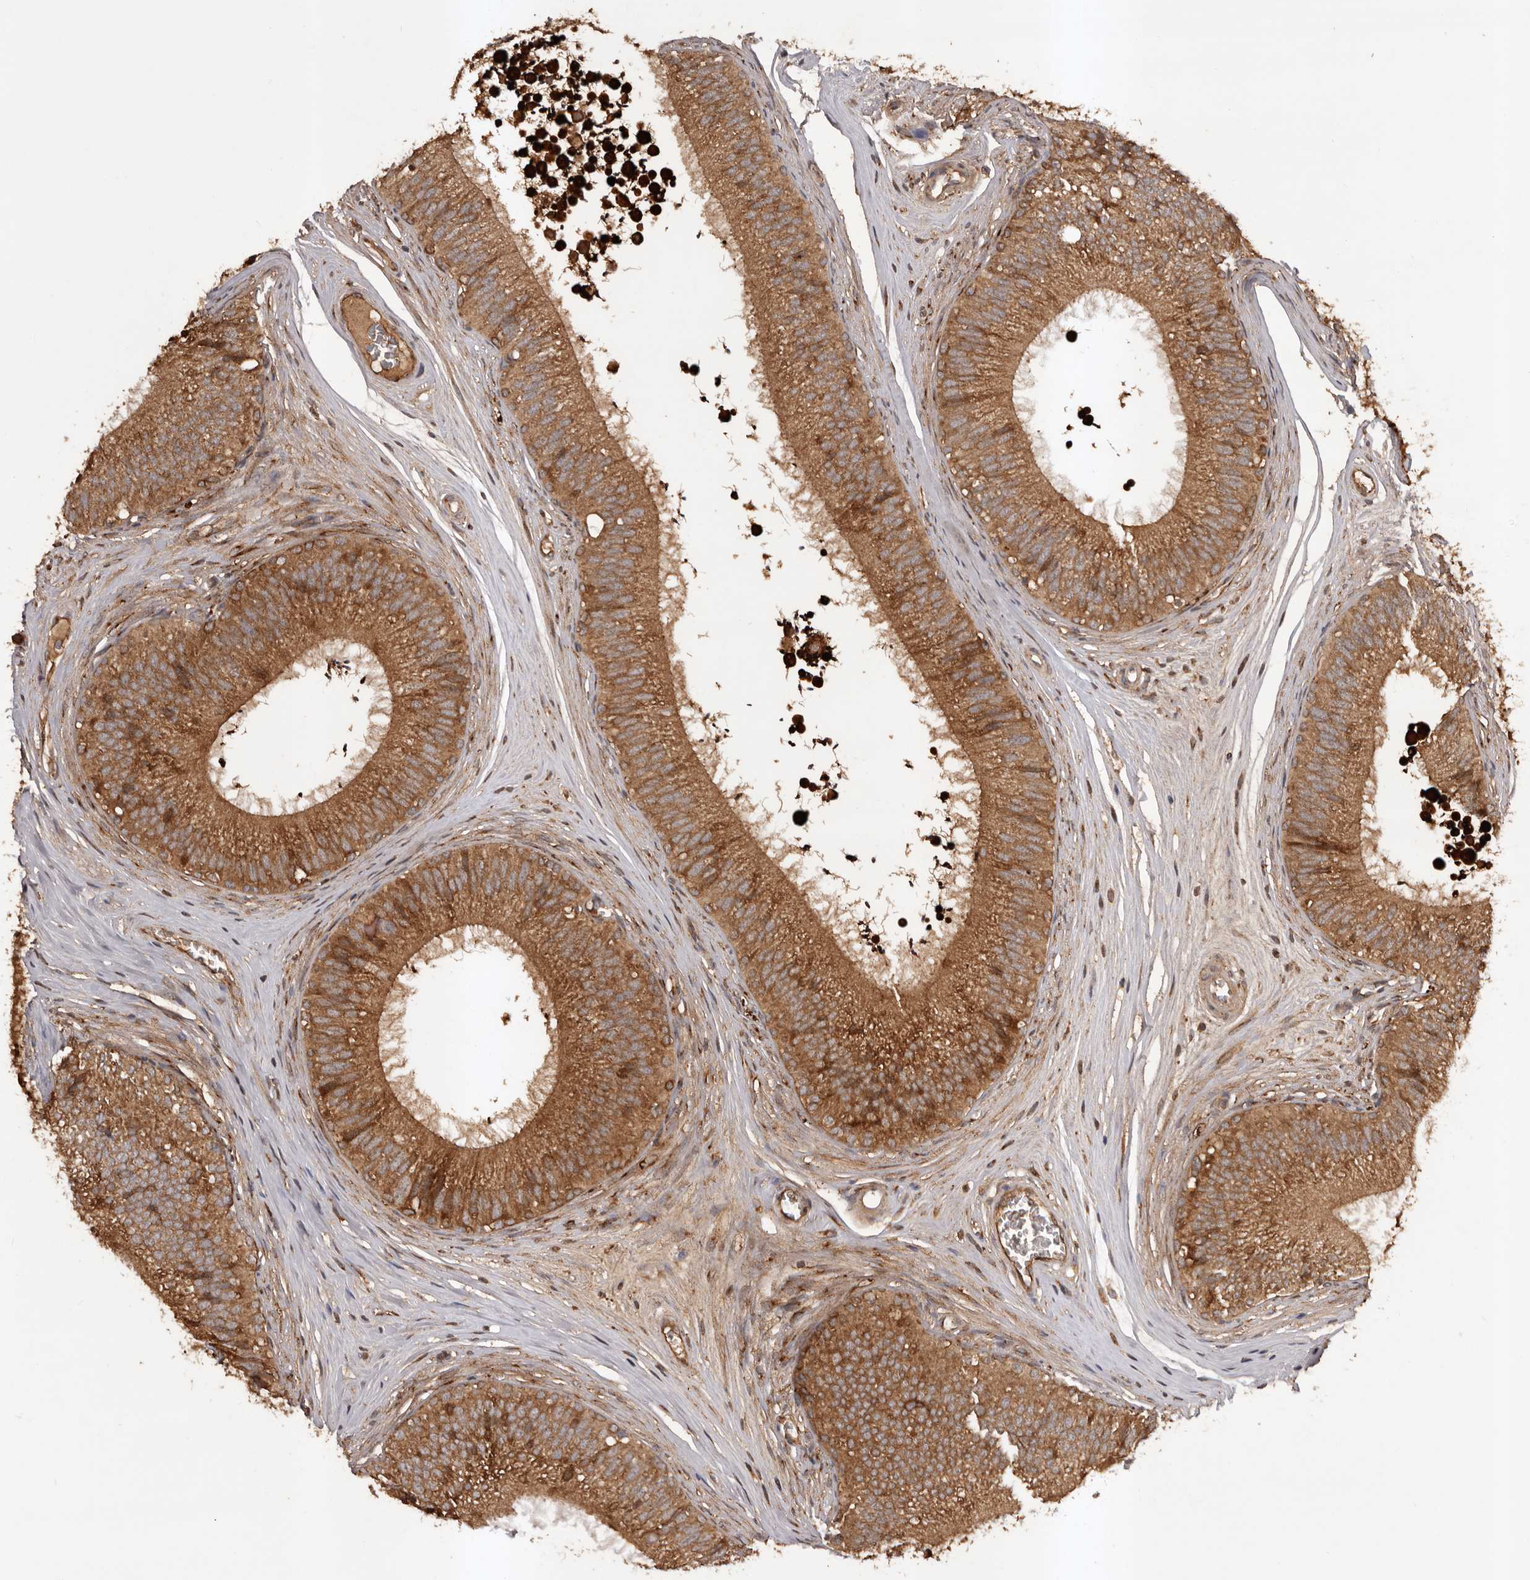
{"staining": {"intensity": "moderate", "quantity": ">75%", "location": "cytoplasmic/membranous"}, "tissue": "epididymis", "cell_type": "Glandular cells", "image_type": "normal", "snomed": [{"axis": "morphology", "description": "Normal tissue, NOS"}, {"axis": "topography", "description": "Epididymis"}], "caption": "Approximately >75% of glandular cells in unremarkable epididymis display moderate cytoplasmic/membranous protein positivity as visualized by brown immunohistochemical staining.", "gene": "SLC22A3", "patient": {"sex": "male", "age": 29}}